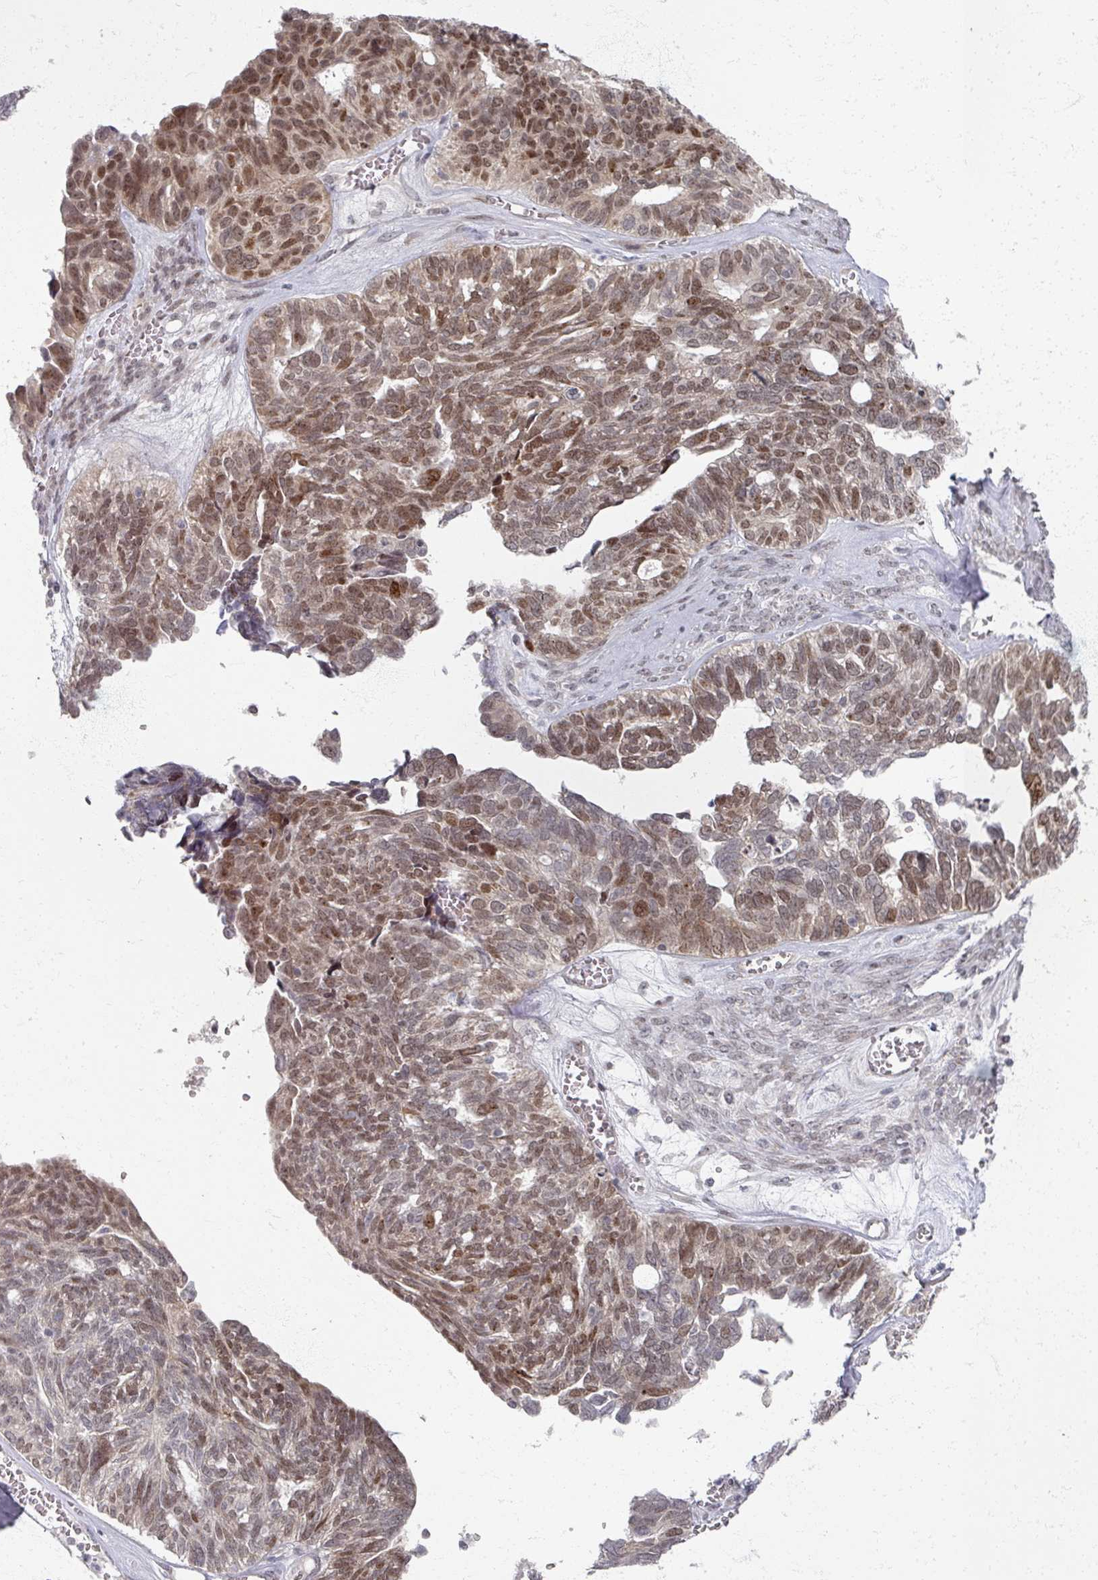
{"staining": {"intensity": "moderate", "quantity": ">75%", "location": "nuclear"}, "tissue": "ovarian cancer", "cell_type": "Tumor cells", "image_type": "cancer", "snomed": [{"axis": "morphology", "description": "Cystadenocarcinoma, serous, NOS"}, {"axis": "topography", "description": "Ovary"}], "caption": "A high-resolution histopathology image shows IHC staining of ovarian cancer, which exhibits moderate nuclear positivity in approximately >75% of tumor cells.", "gene": "PSKH1", "patient": {"sex": "female", "age": 79}}